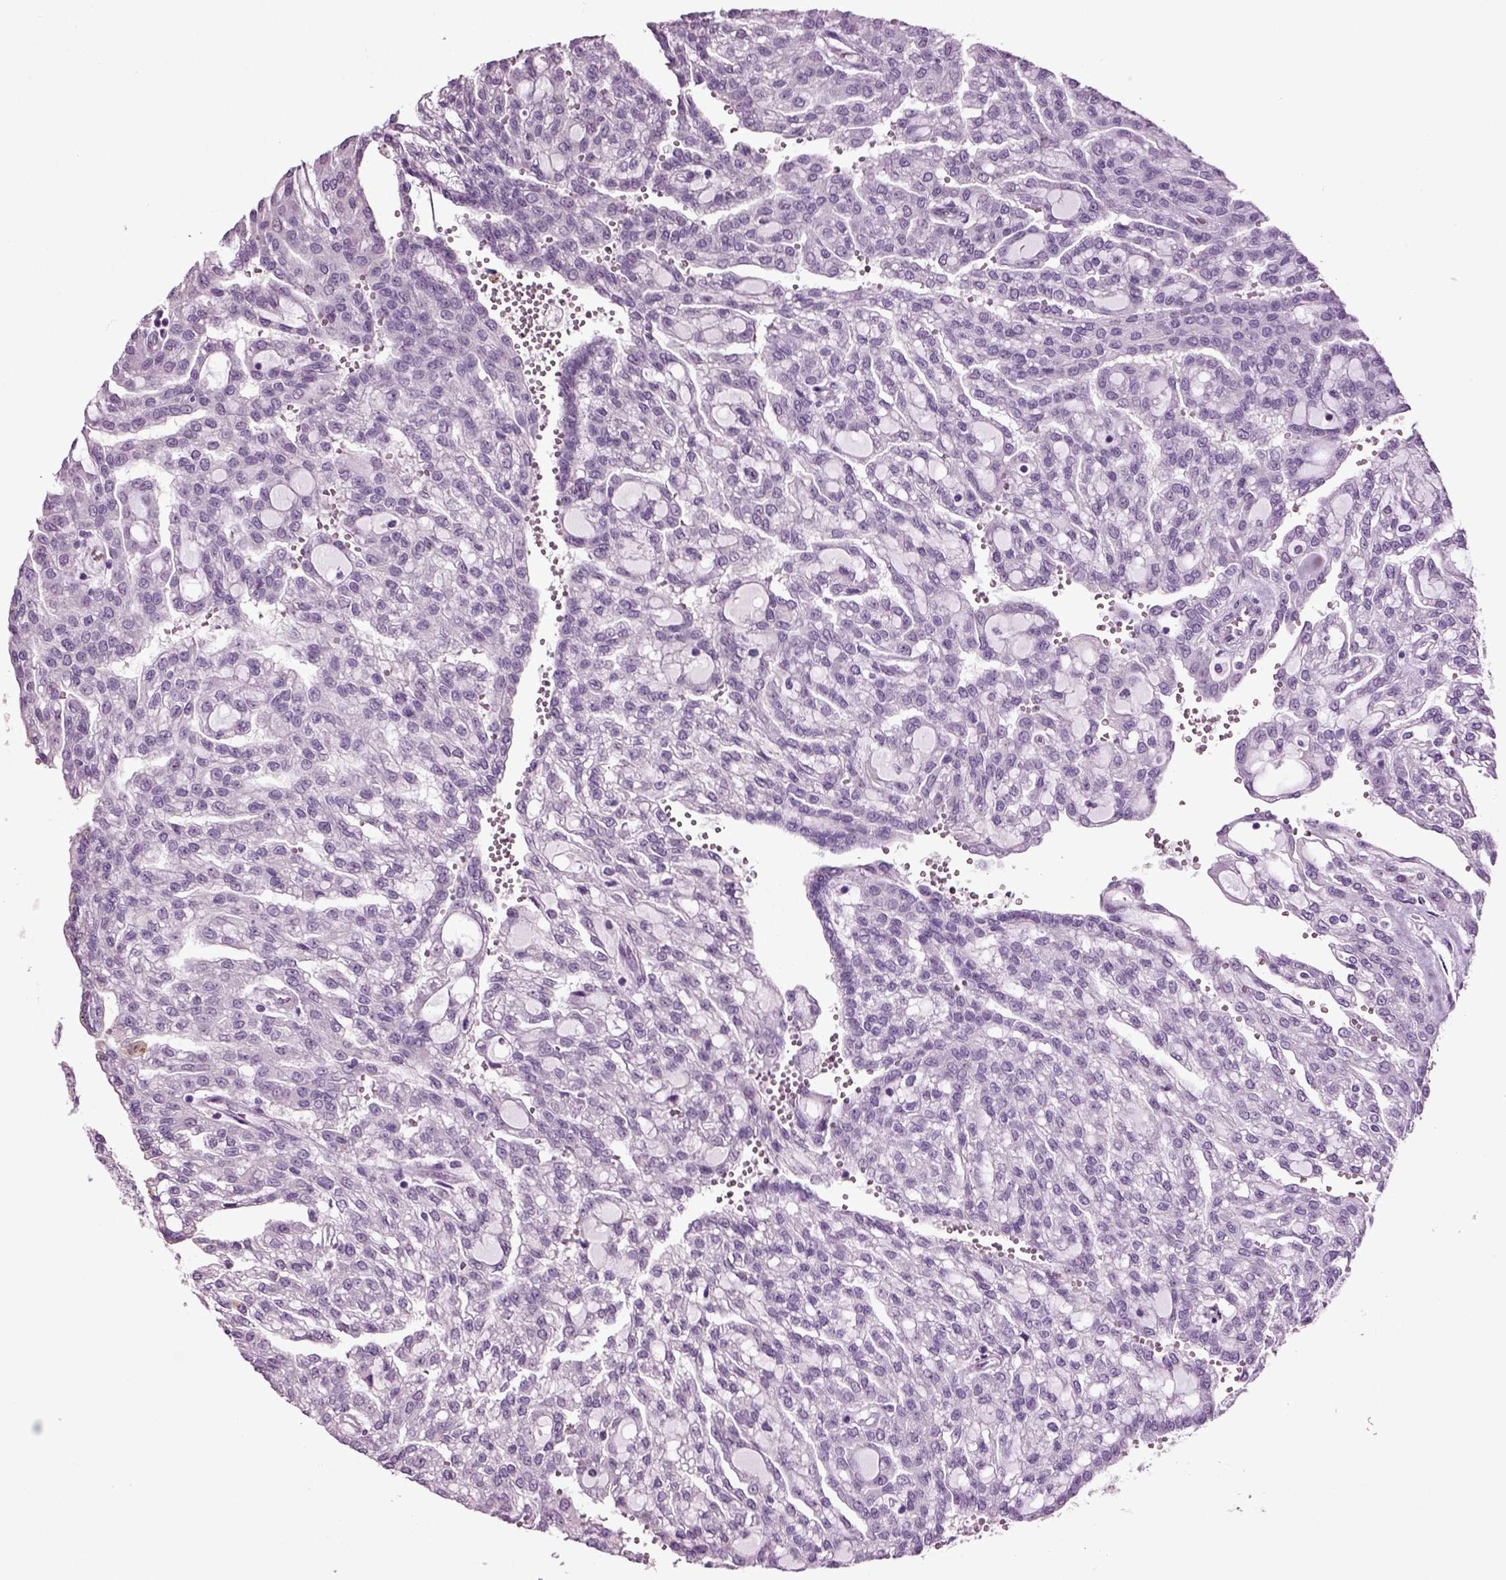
{"staining": {"intensity": "negative", "quantity": "none", "location": "none"}, "tissue": "renal cancer", "cell_type": "Tumor cells", "image_type": "cancer", "snomed": [{"axis": "morphology", "description": "Adenocarcinoma, NOS"}, {"axis": "topography", "description": "Kidney"}], "caption": "IHC photomicrograph of neoplastic tissue: human renal cancer stained with DAB (3,3'-diaminobenzidine) exhibits no significant protein expression in tumor cells.", "gene": "SLC17A6", "patient": {"sex": "male", "age": 63}}